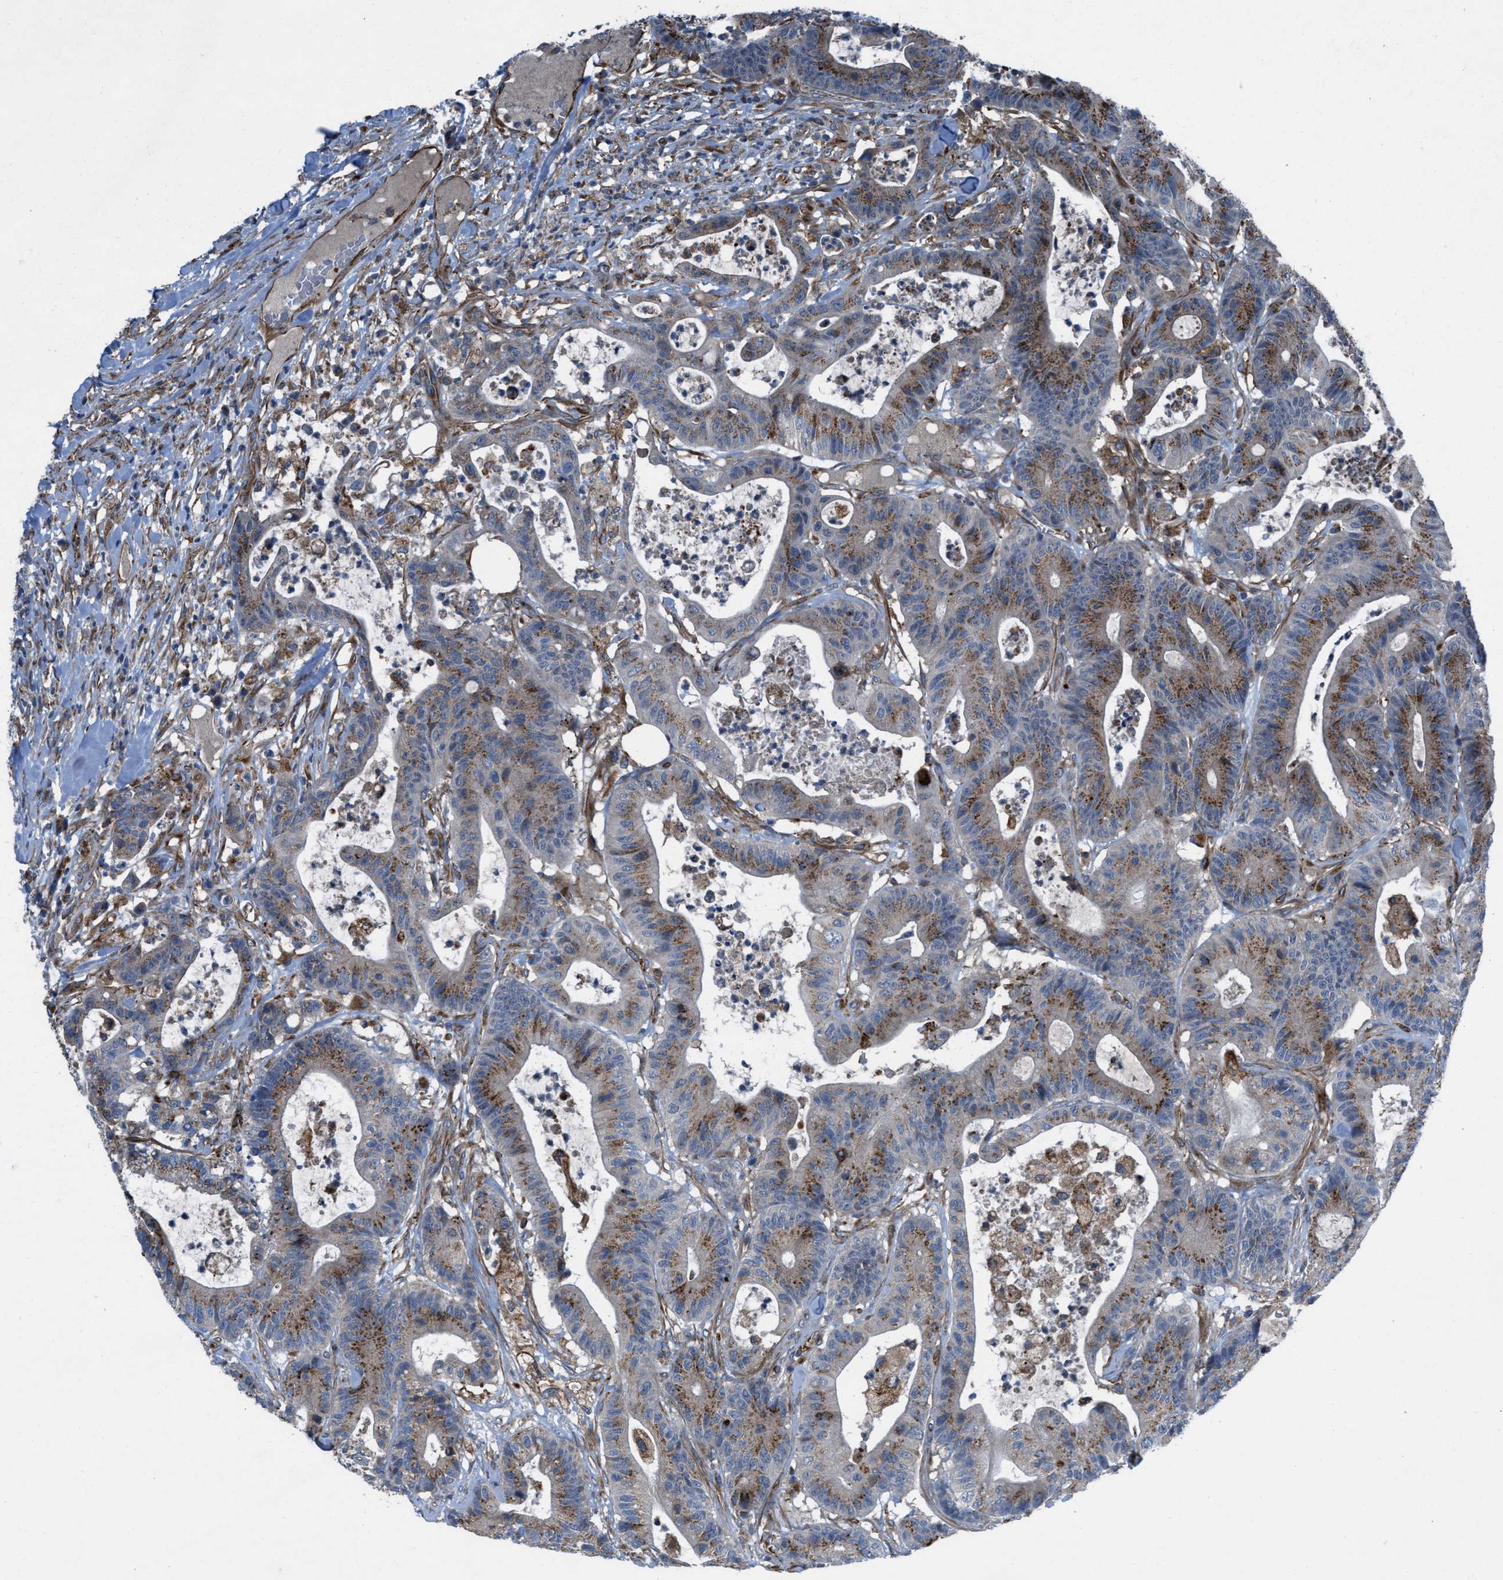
{"staining": {"intensity": "moderate", "quantity": "<25%", "location": "cytoplasmic/membranous"}, "tissue": "colorectal cancer", "cell_type": "Tumor cells", "image_type": "cancer", "snomed": [{"axis": "morphology", "description": "Adenocarcinoma, NOS"}, {"axis": "topography", "description": "Colon"}], "caption": "Immunohistochemistry (DAB (3,3'-diaminobenzidine)) staining of colorectal cancer (adenocarcinoma) displays moderate cytoplasmic/membranous protein staining in approximately <25% of tumor cells.", "gene": "SLC6A9", "patient": {"sex": "female", "age": 84}}